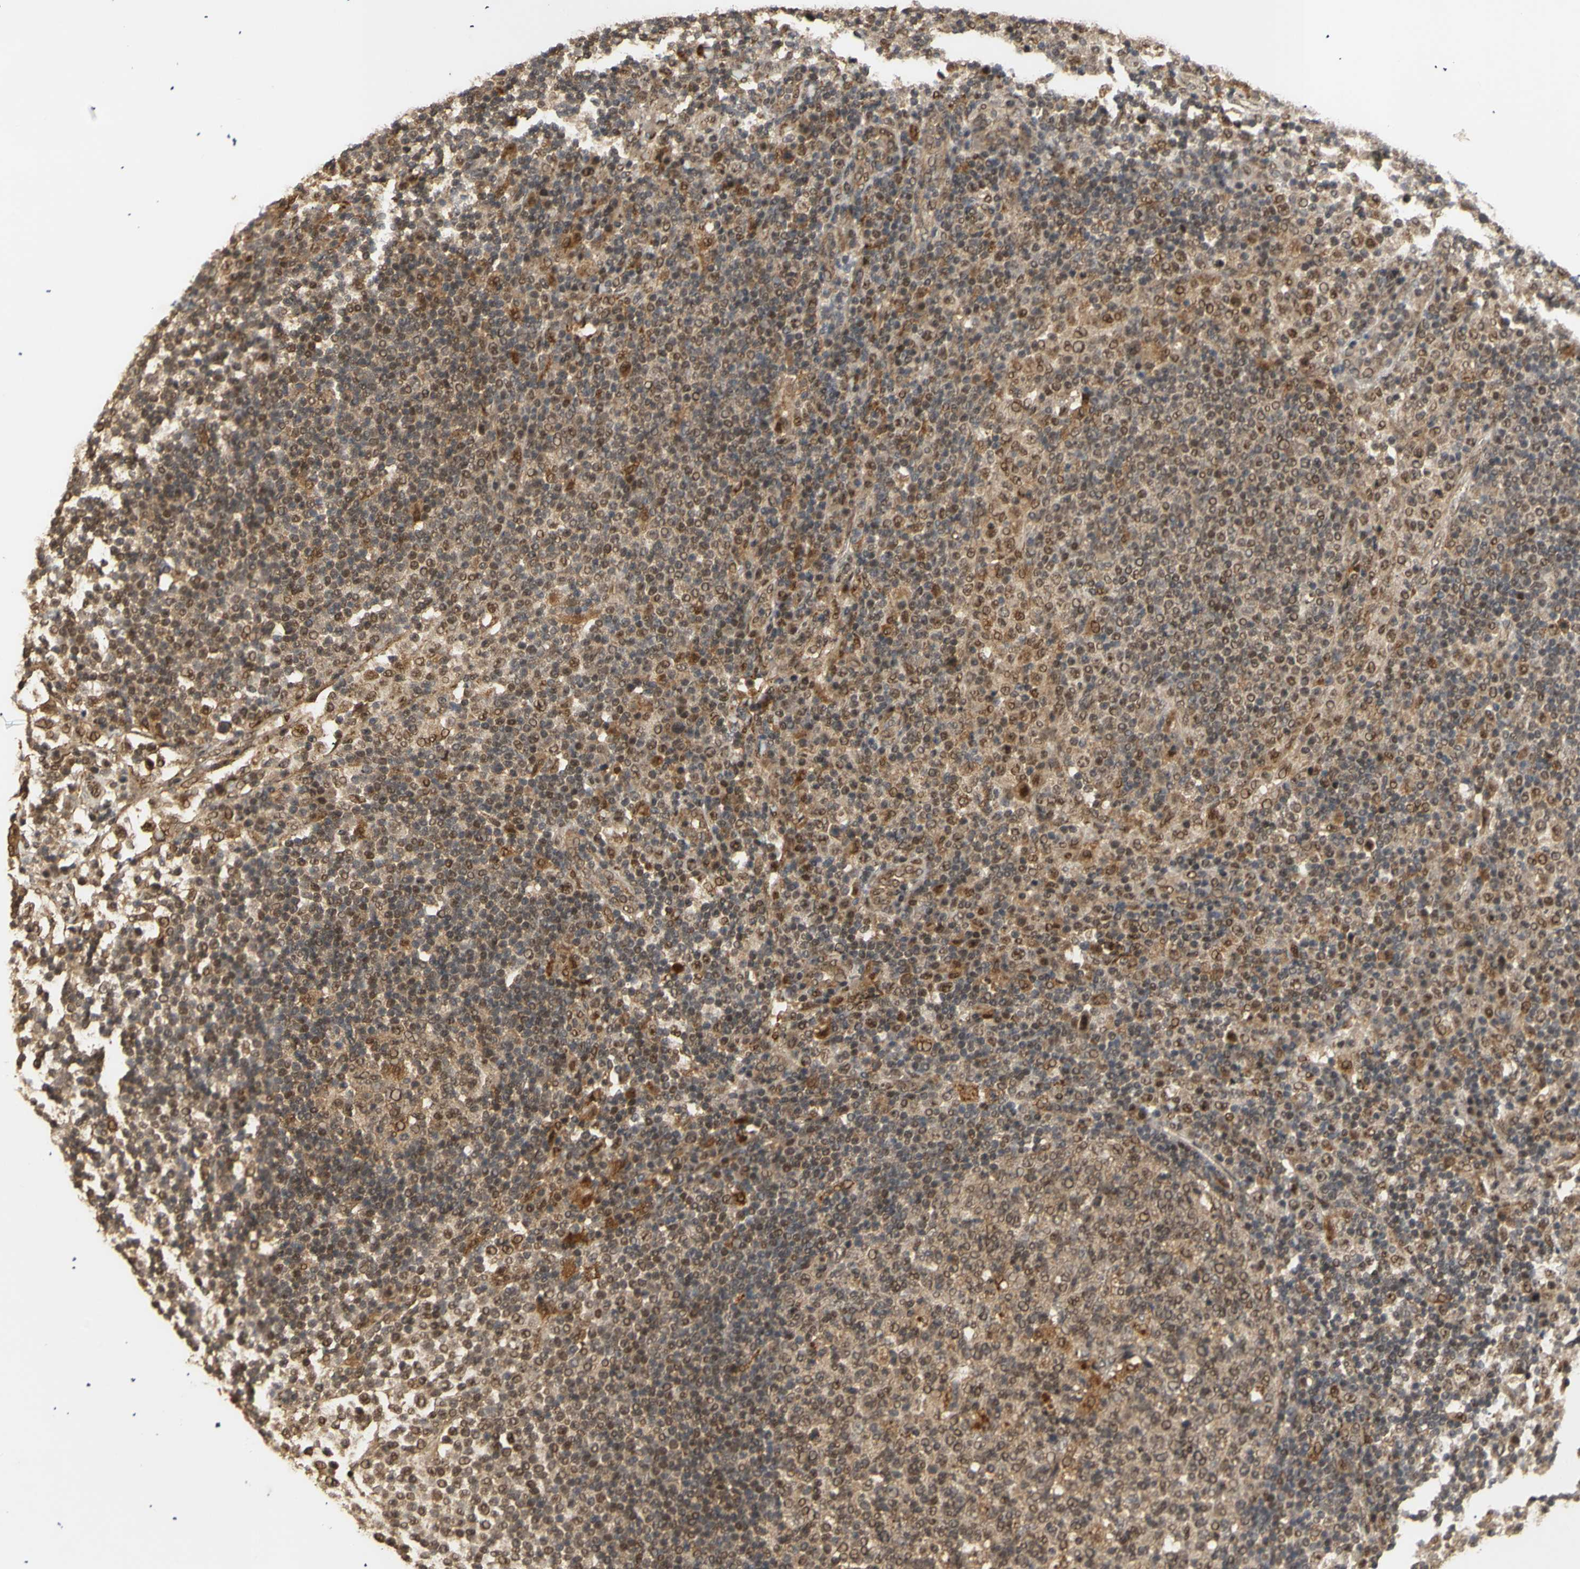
{"staining": {"intensity": "weak", "quantity": ">75%", "location": "nuclear"}, "tissue": "lymph node", "cell_type": "Germinal center cells", "image_type": "normal", "snomed": [{"axis": "morphology", "description": "Normal tissue, NOS"}, {"axis": "topography", "description": "Lymph node"}], "caption": "The micrograph reveals staining of normal lymph node, revealing weak nuclear protein expression (brown color) within germinal center cells. The staining is performed using DAB brown chromogen to label protein expression. The nuclei are counter-stained blue using hematoxylin.", "gene": "GTF2E2", "patient": {"sex": "female", "age": 53}}